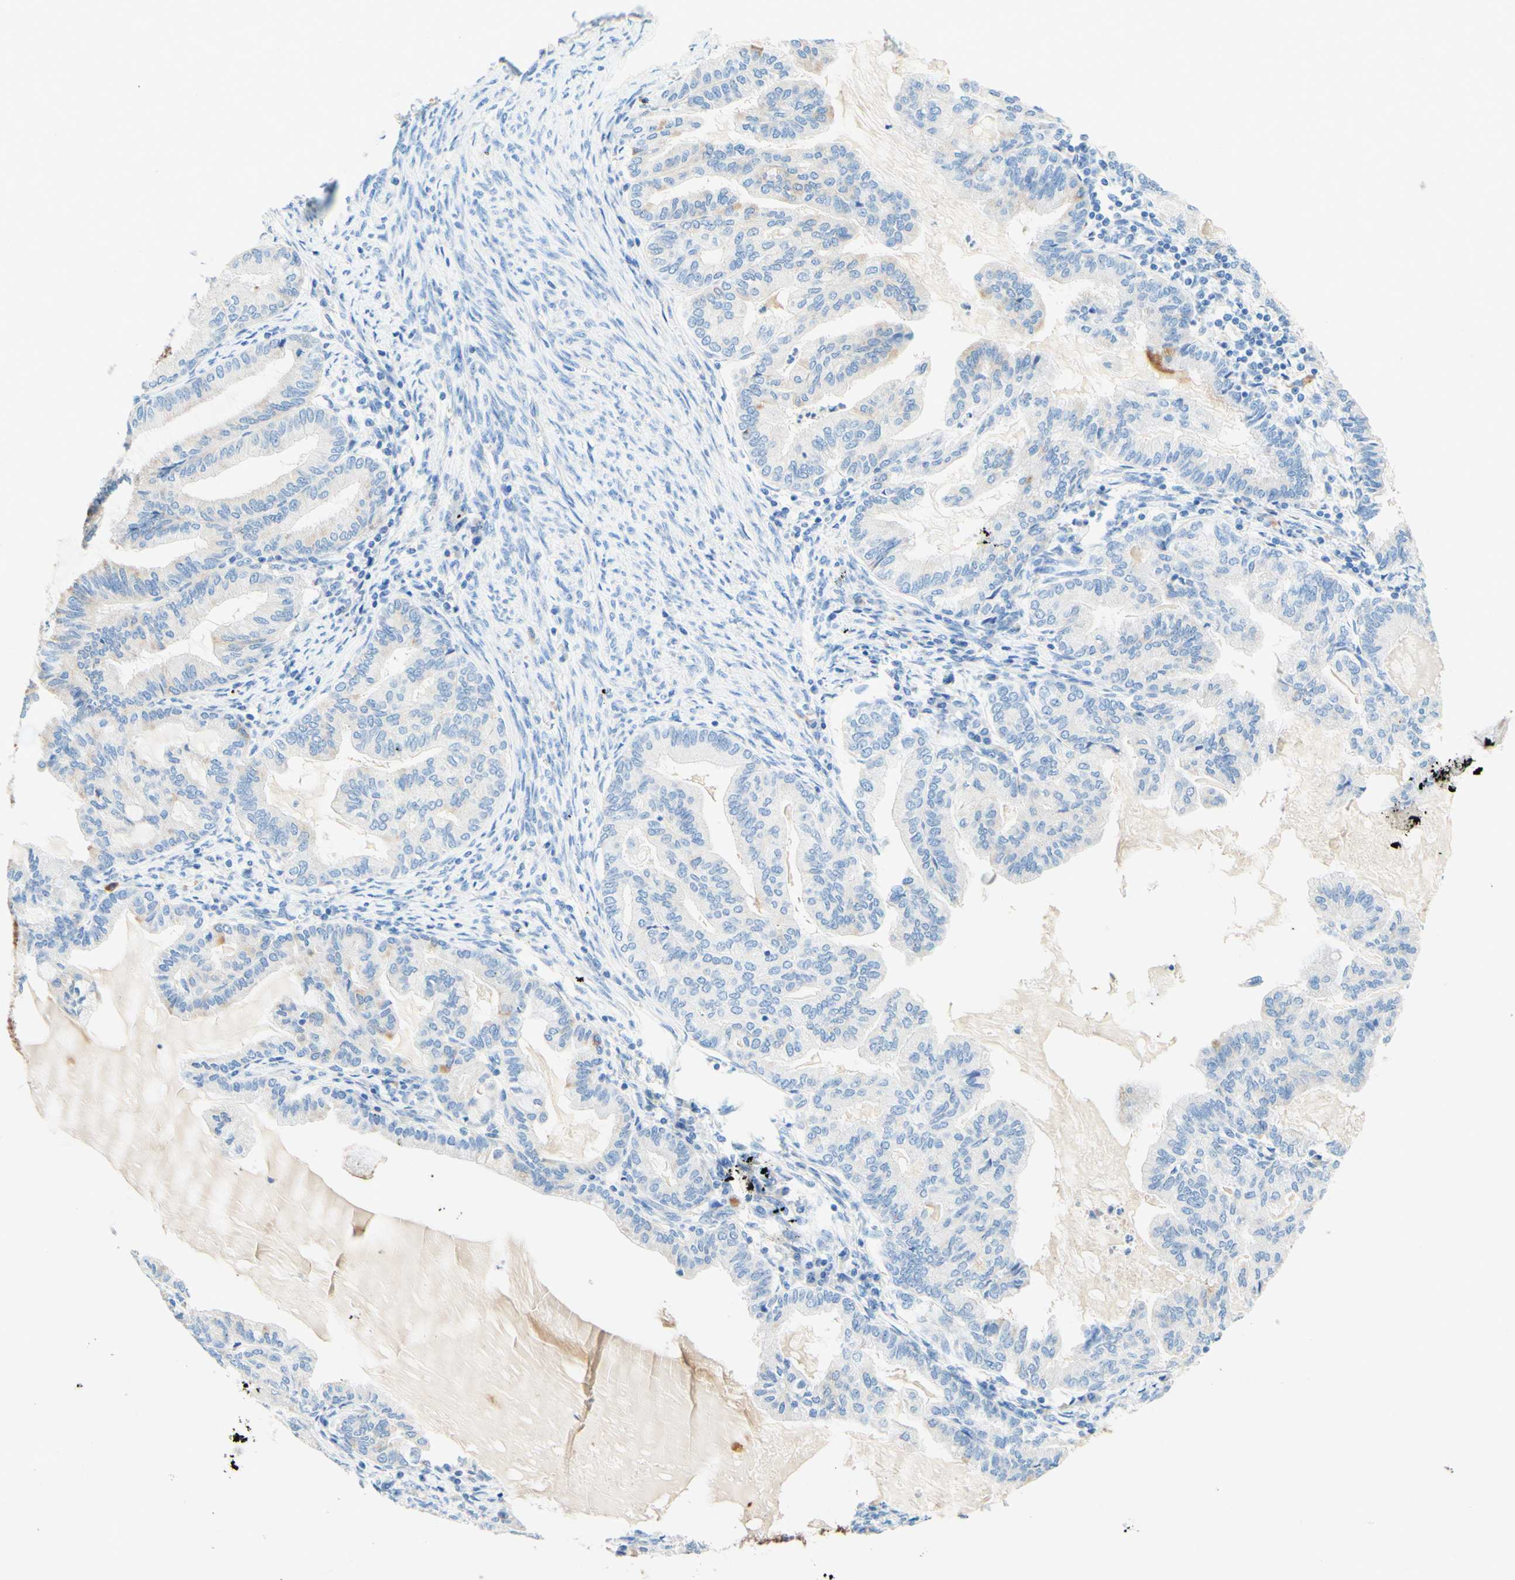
{"staining": {"intensity": "negative", "quantity": "none", "location": "none"}, "tissue": "endometrial cancer", "cell_type": "Tumor cells", "image_type": "cancer", "snomed": [{"axis": "morphology", "description": "Adenocarcinoma, NOS"}, {"axis": "topography", "description": "Endometrium"}], "caption": "The photomicrograph displays no staining of tumor cells in adenocarcinoma (endometrial).", "gene": "SLC46A1", "patient": {"sex": "female", "age": 86}}